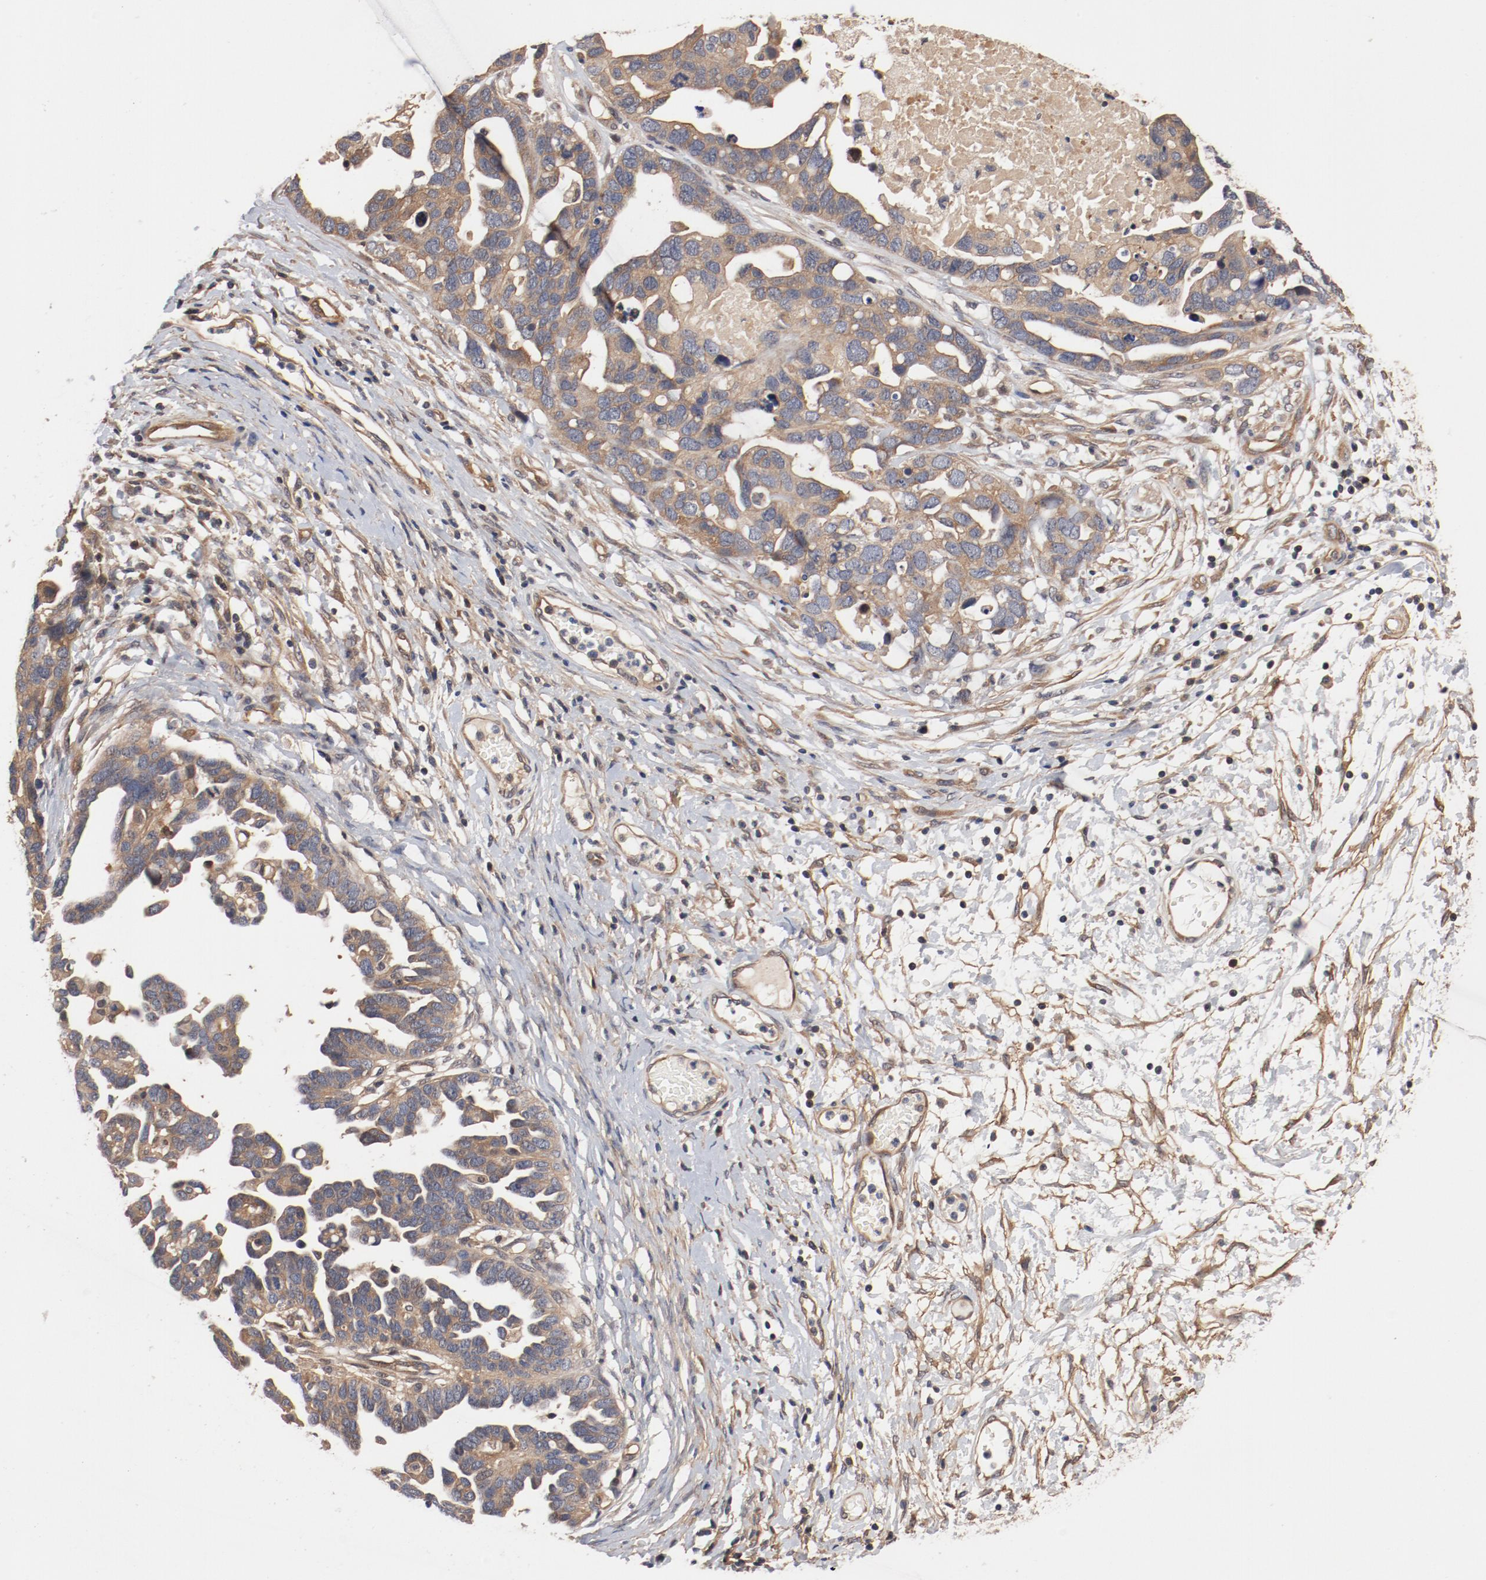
{"staining": {"intensity": "weak", "quantity": ">75%", "location": "cytoplasmic/membranous"}, "tissue": "ovarian cancer", "cell_type": "Tumor cells", "image_type": "cancer", "snomed": [{"axis": "morphology", "description": "Cystadenocarcinoma, serous, NOS"}, {"axis": "topography", "description": "Ovary"}], "caption": "Protein staining by immunohistochemistry (IHC) exhibits weak cytoplasmic/membranous expression in approximately >75% of tumor cells in ovarian serous cystadenocarcinoma. (IHC, brightfield microscopy, high magnification).", "gene": "PITPNM2", "patient": {"sex": "female", "age": 54}}